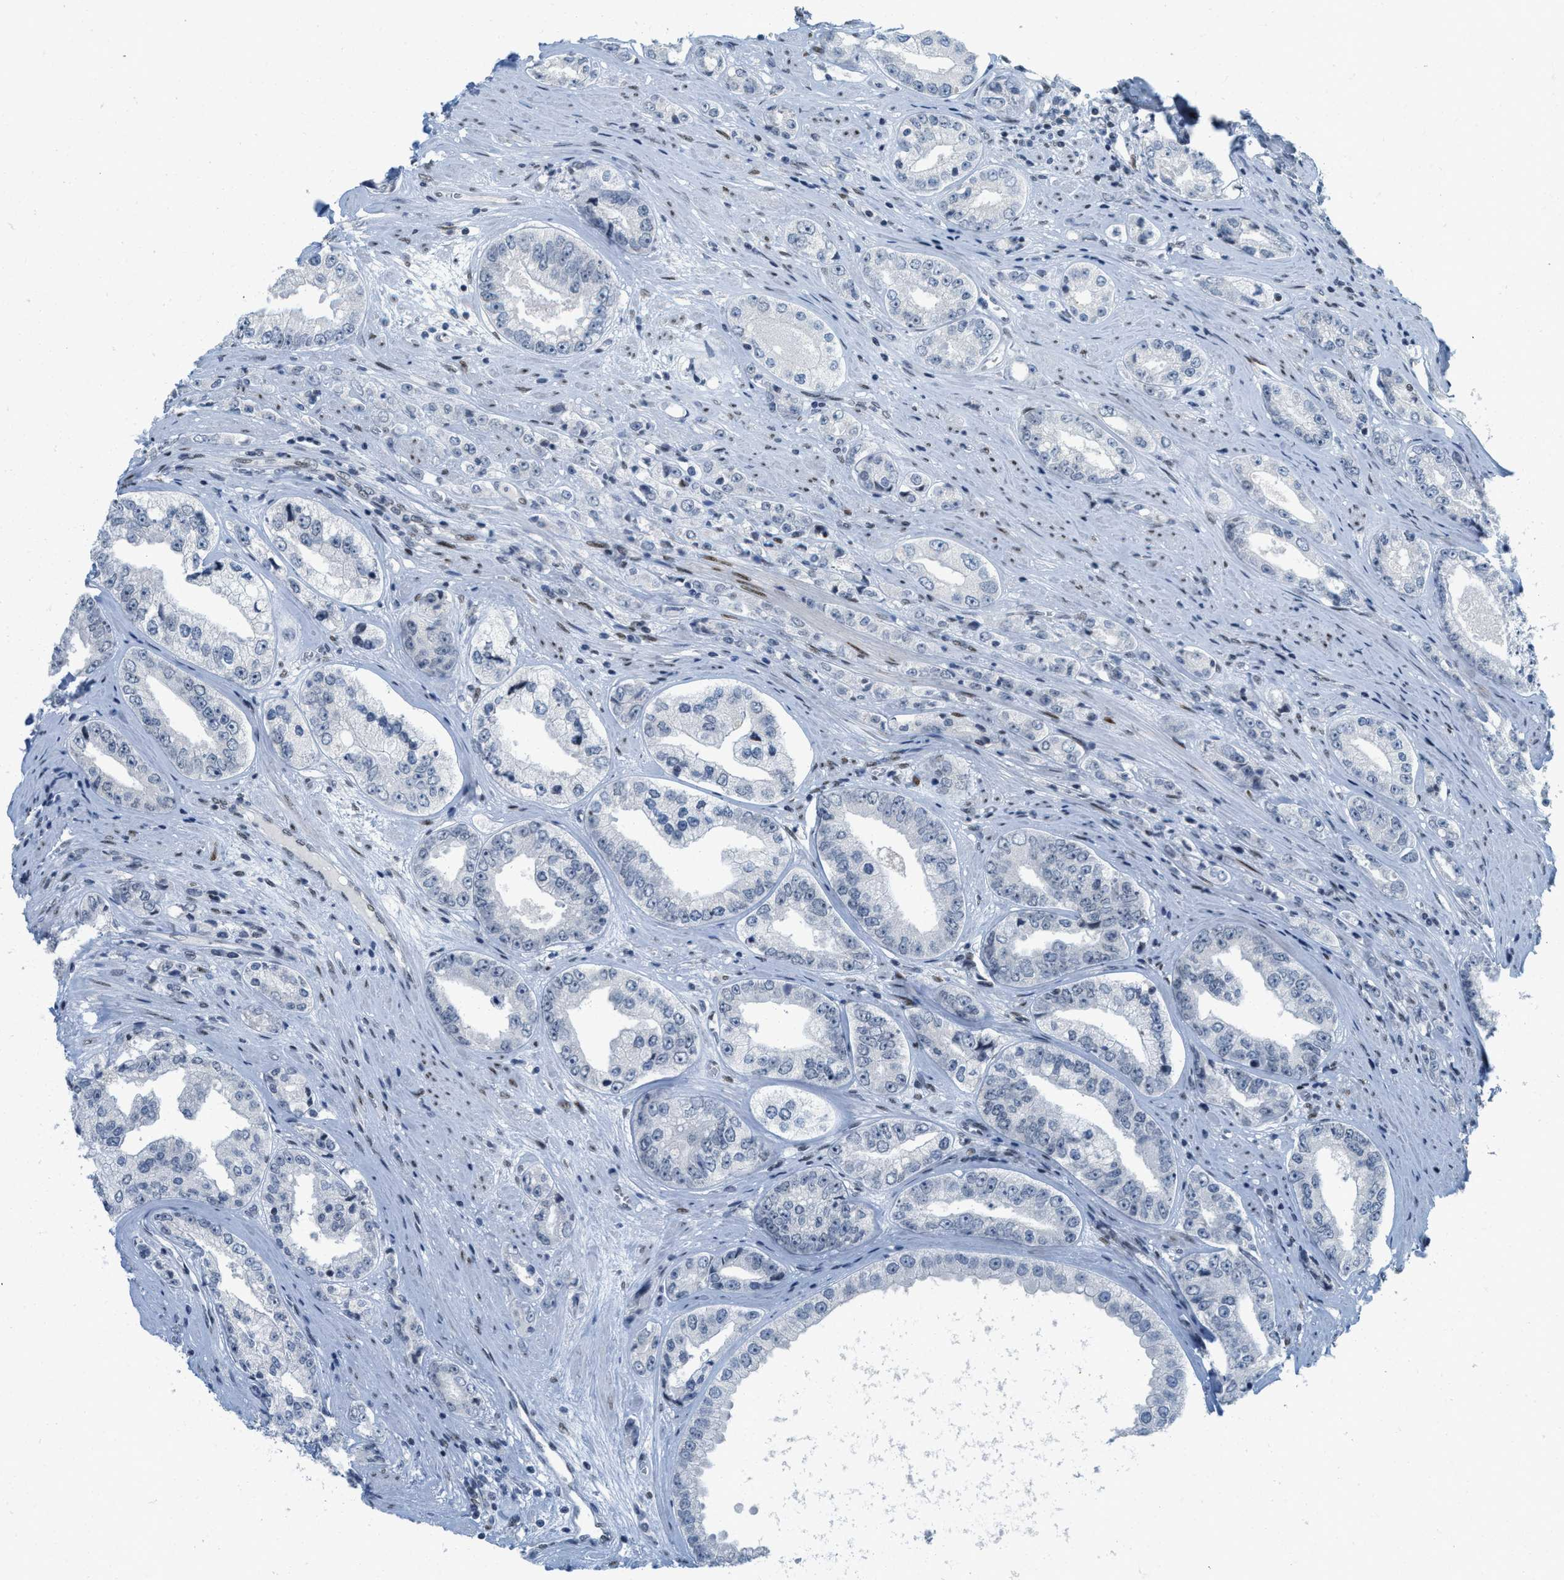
{"staining": {"intensity": "negative", "quantity": "none", "location": "none"}, "tissue": "prostate cancer", "cell_type": "Tumor cells", "image_type": "cancer", "snomed": [{"axis": "morphology", "description": "Adenocarcinoma, High grade"}, {"axis": "topography", "description": "Prostate"}], "caption": "A histopathology image of human prostate cancer is negative for staining in tumor cells.", "gene": "PBX1", "patient": {"sex": "male", "age": 61}}